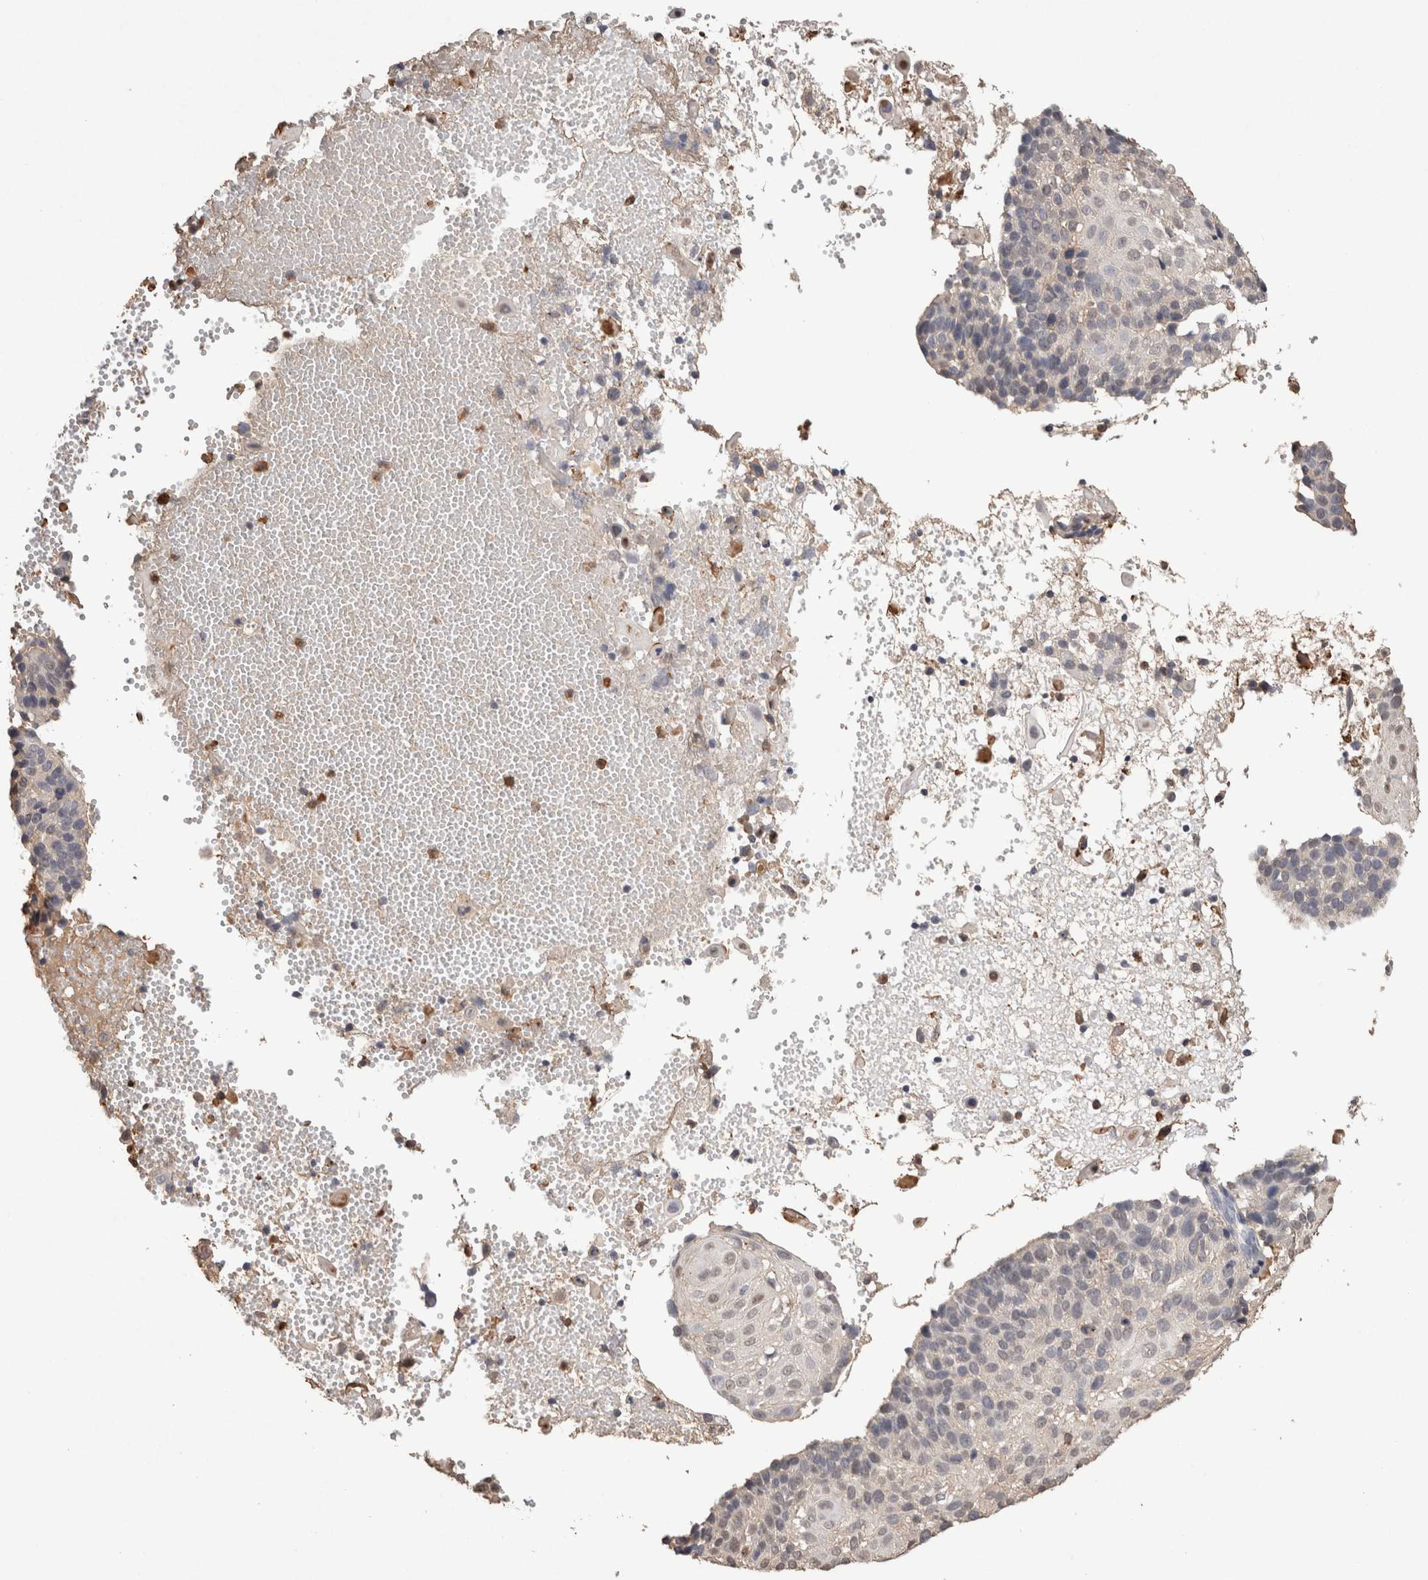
{"staining": {"intensity": "negative", "quantity": "none", "location": "none"}, "tissue": "cervical cancer", "cell_type": "Tumor cells", "image_type": "cancer", "snomed": [{"axis": "morphology", "description": "Squamous cell carcinoma, NOS"}, {"axis": "topography", "description": "Cervix"}], "caption": "There is no significant positivity in tumor cells of cervical cancer (squamous cell carcinoma).", "gene": "FABP7", "patient": {"sex": "female", "age": 74}}